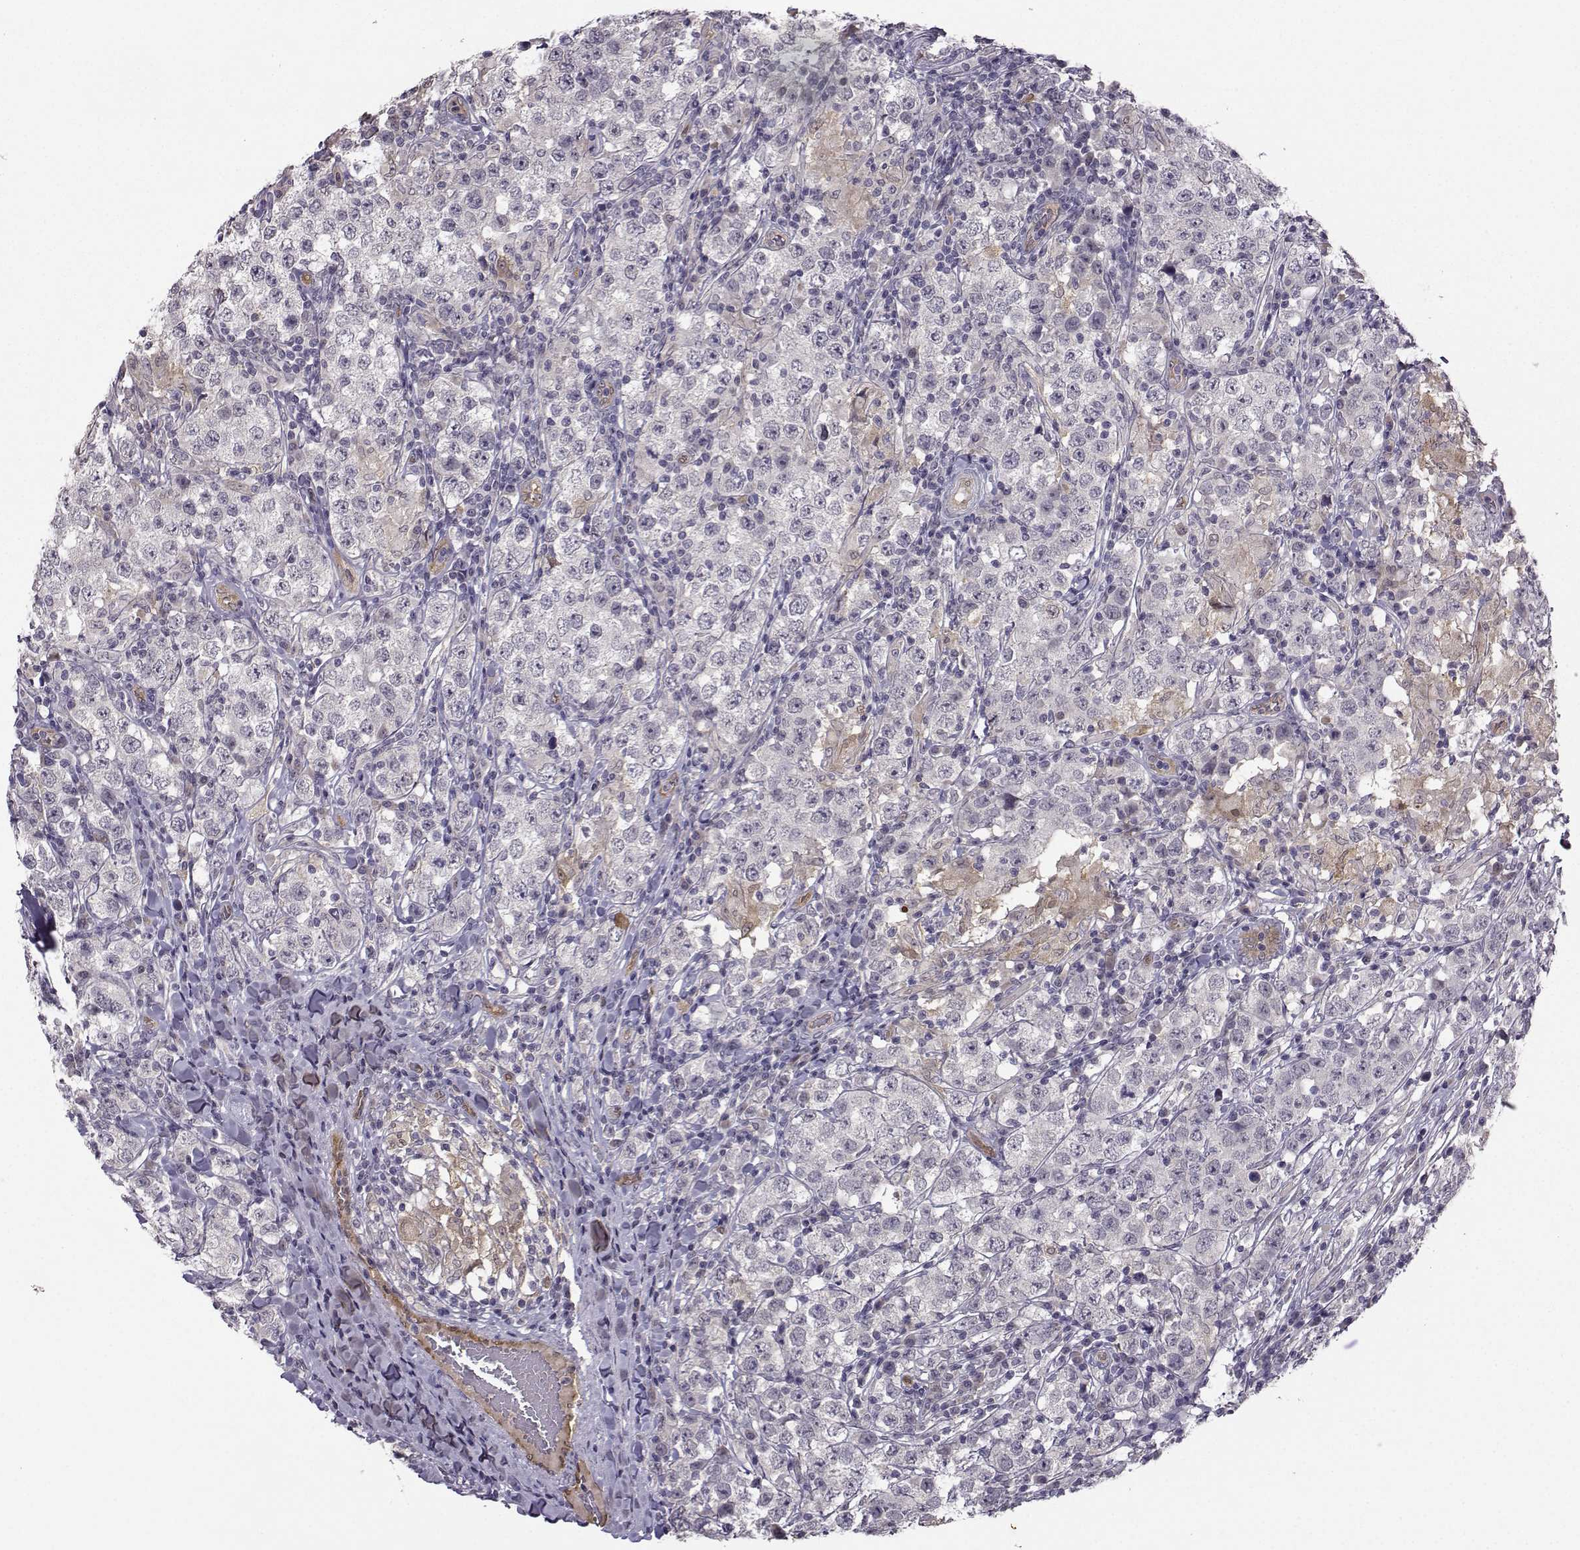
{"staining": {"intensity": "negative", "quantity": "none", "location": "none"}, "tissue": "testis cancer", "cell_type": "Tumor cells", "image_type": "cancer", "snomed": [{"axis": "morphology", "description": "Seminoma, NOS"}, {"axis": "morphology", "description": "Carcinoma, Embryonal, NOS"}, {"axis": "topography", "description": "Testis"}], "caption": "High magnification brightfield microscopy of testis seminoma stained with DAB (3,3'-diaminobenzidine) (brown) and counterstained with hematoxylin (blue): tumor cells show no significant positivity.", "gene": "NQO1", "patient": {"sex": "male", "age": 41}}